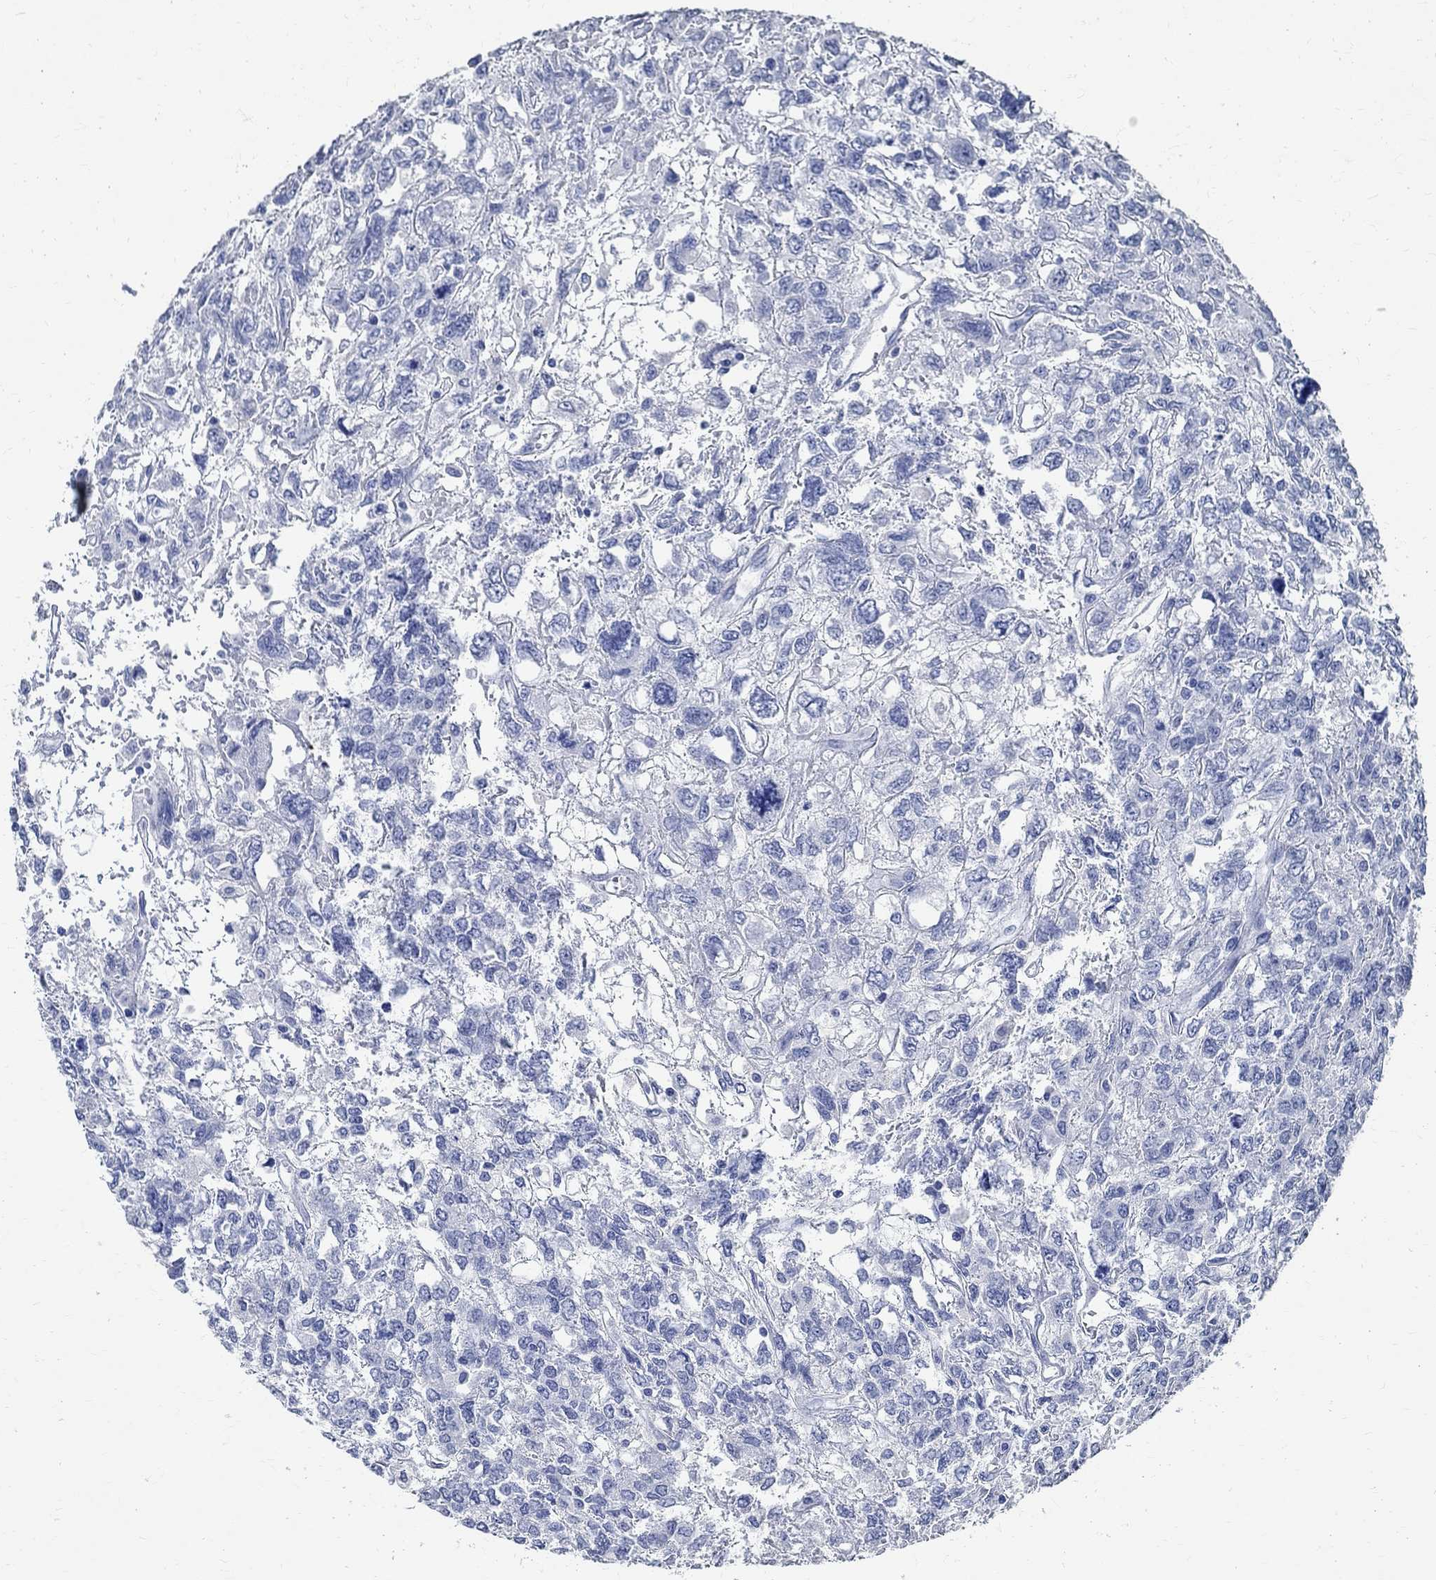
{"staining": {"intensity": "negative", "quantity": "none", "location": "none"}, "tissue": "testis cancer", "cell_type": "Tumor cells", "image_type": "cancer", "snomed": [{"axis": "morphology", "description": "Seminoma, NOS"}, {"axis": "topography", "description": "Testis"}], "caption": "DAB (3,3'-diaminobenzidine) immunohistochemical staining of testis cancer (seminoma) shows no significant staining in tumor cells.", "gene": "TMEM221", "patient": {"sex": "male", "age": 52}}